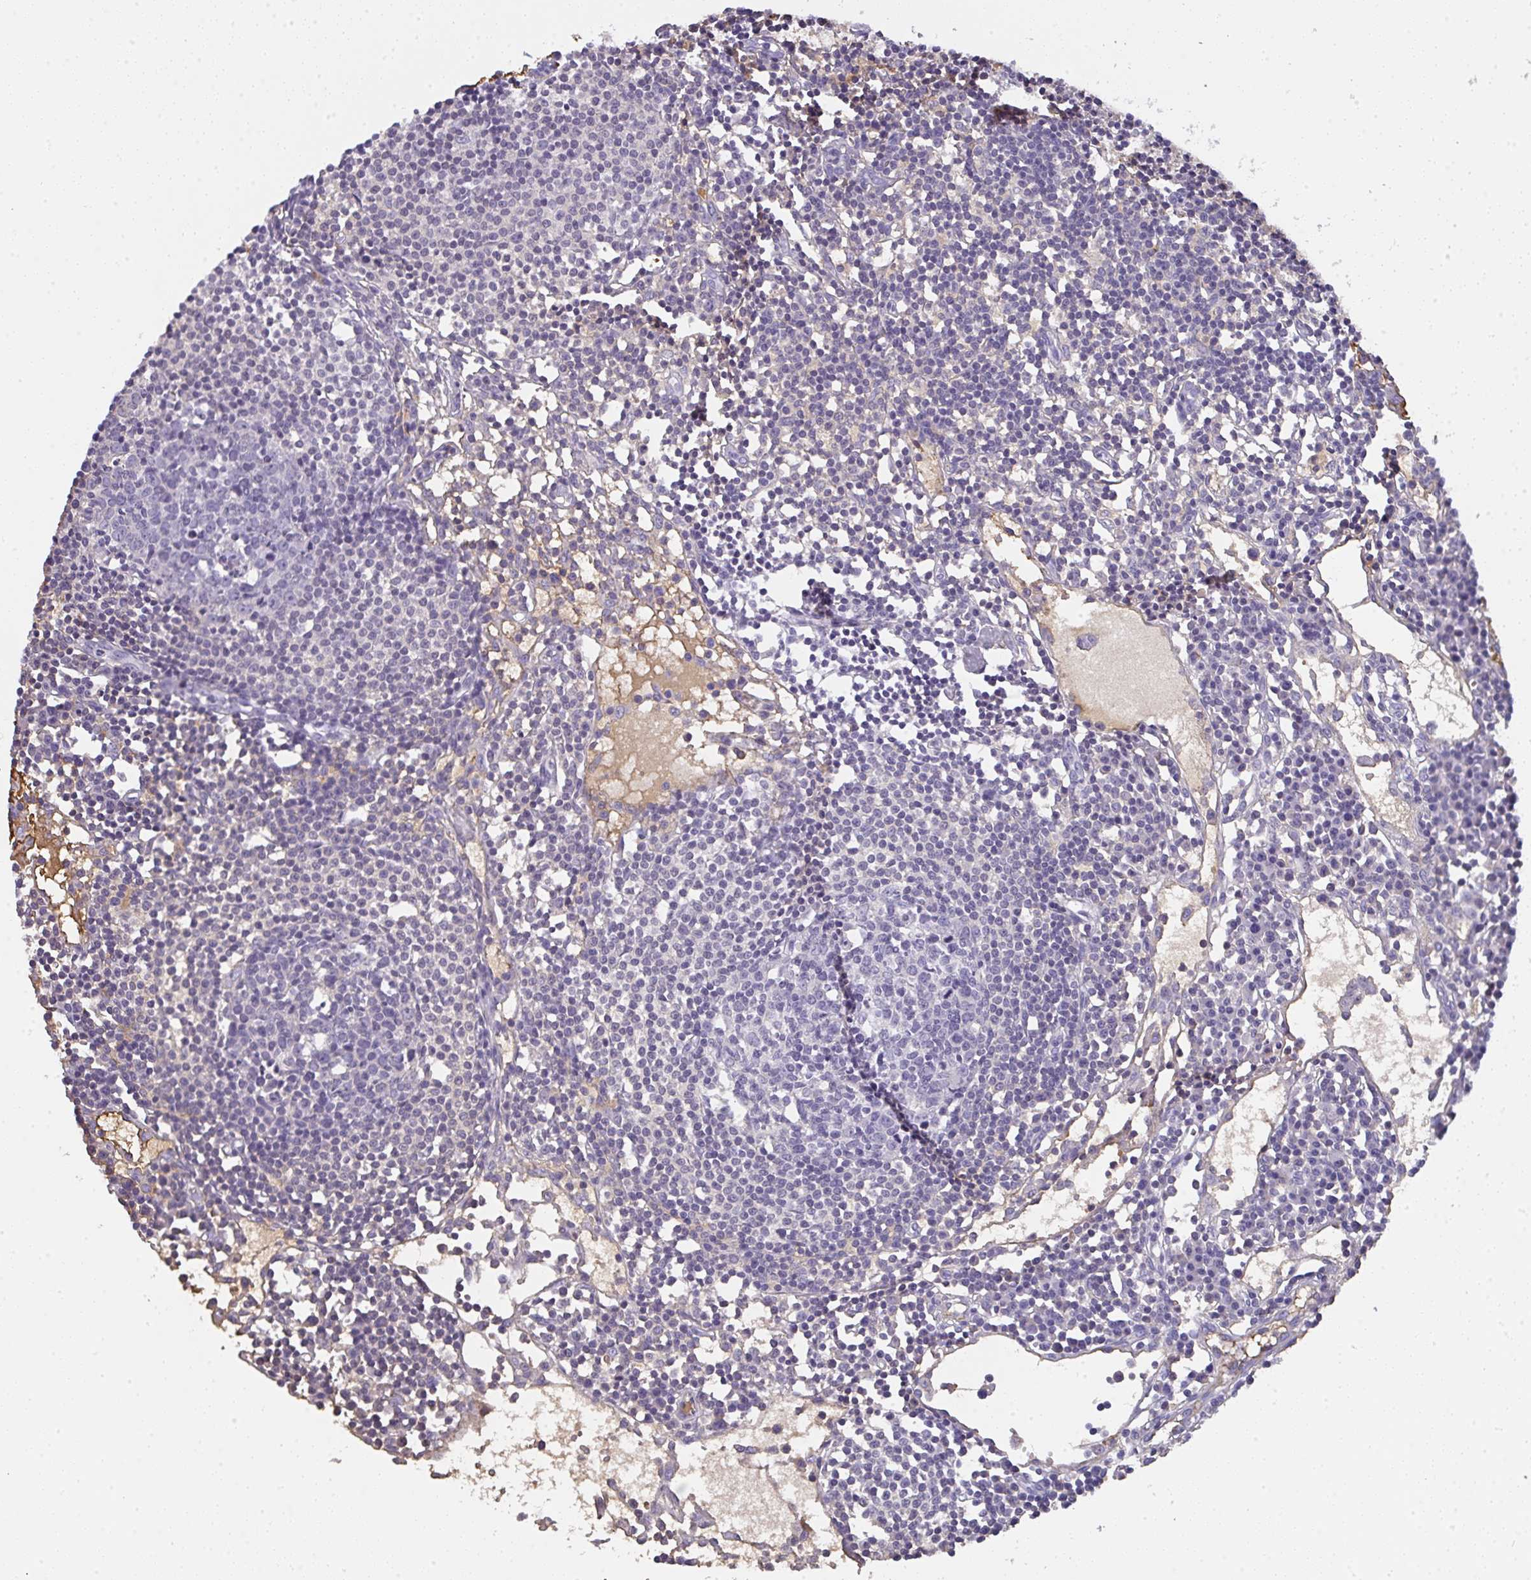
{"staining": {"intensity": "negative", "quantity": "none", "location": "none"}, "tissue": "lymph node", "cell_type": "Germinal center cells", "image_type": "normal", "snomed": [{"axis": "morphology", "description": "Normal tissue, NOS"}, {"axis": "topography", "description": "Lymph node"}], "caption": "IHC histopathology image of benign human lymph node stained for a protein (brown), which demonstrates no staining in germinal center cells.", "gene": "SMYD5", "patient": {"sex": "female", "age": 78}}